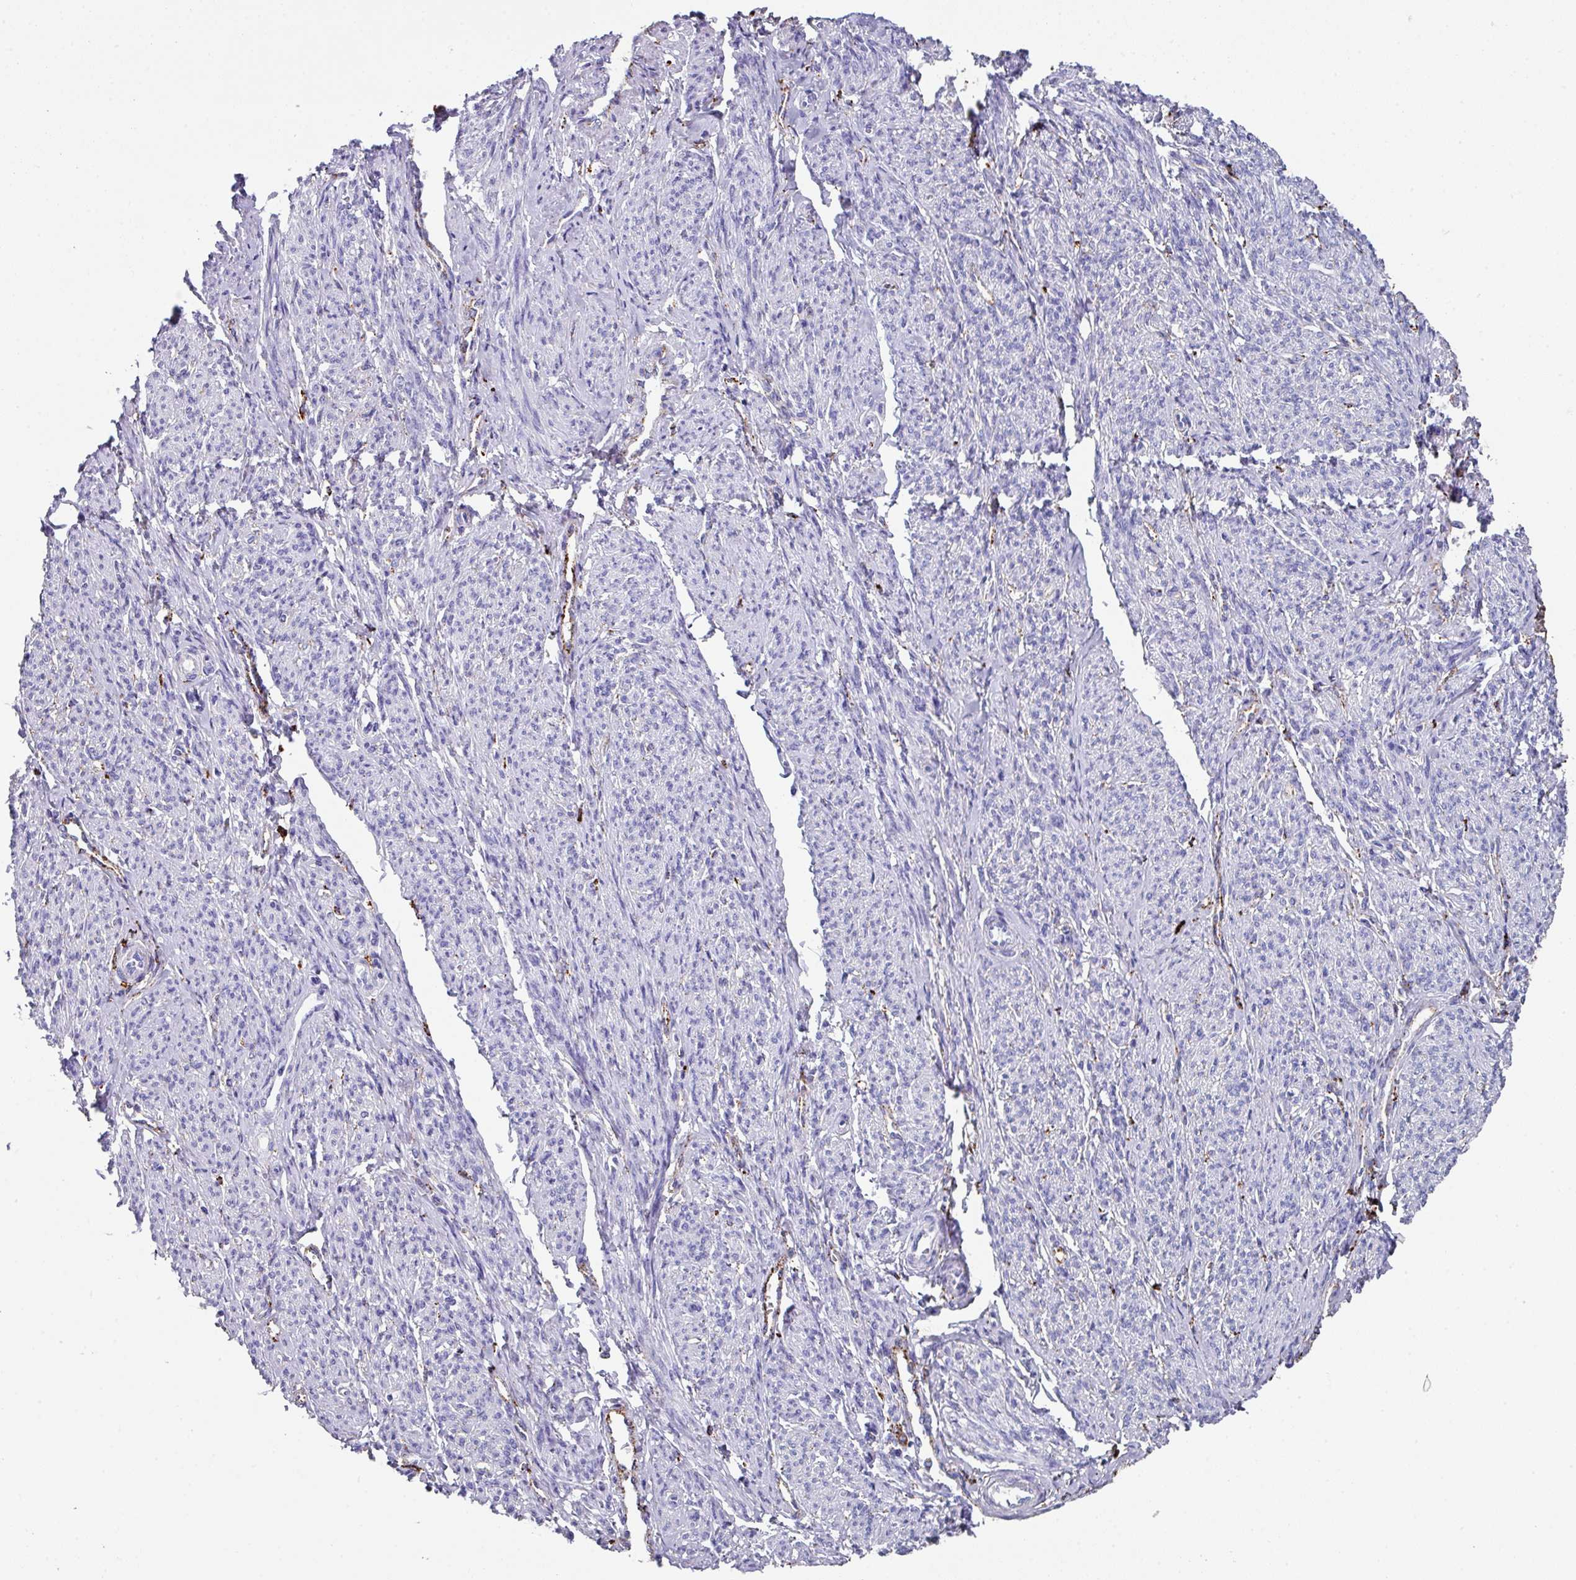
{"staining": {"intensity": "negative", "quantity": "none", "location": "none"}, "tissue": "smooth muscle", "cell_type": "Smooth muscle cells", "image_type": "normal", "snomed": [{"axis": "morphology", "description": "Normal tissue, NOS"}, {"axis": "topography", "description": "Smooth muscle"}], "caption": "The image shows no staining of smooth muscle cells in normal smooth muscle.", "gene": "CPVL", "patient": {"sex": "female", "age": 65}}